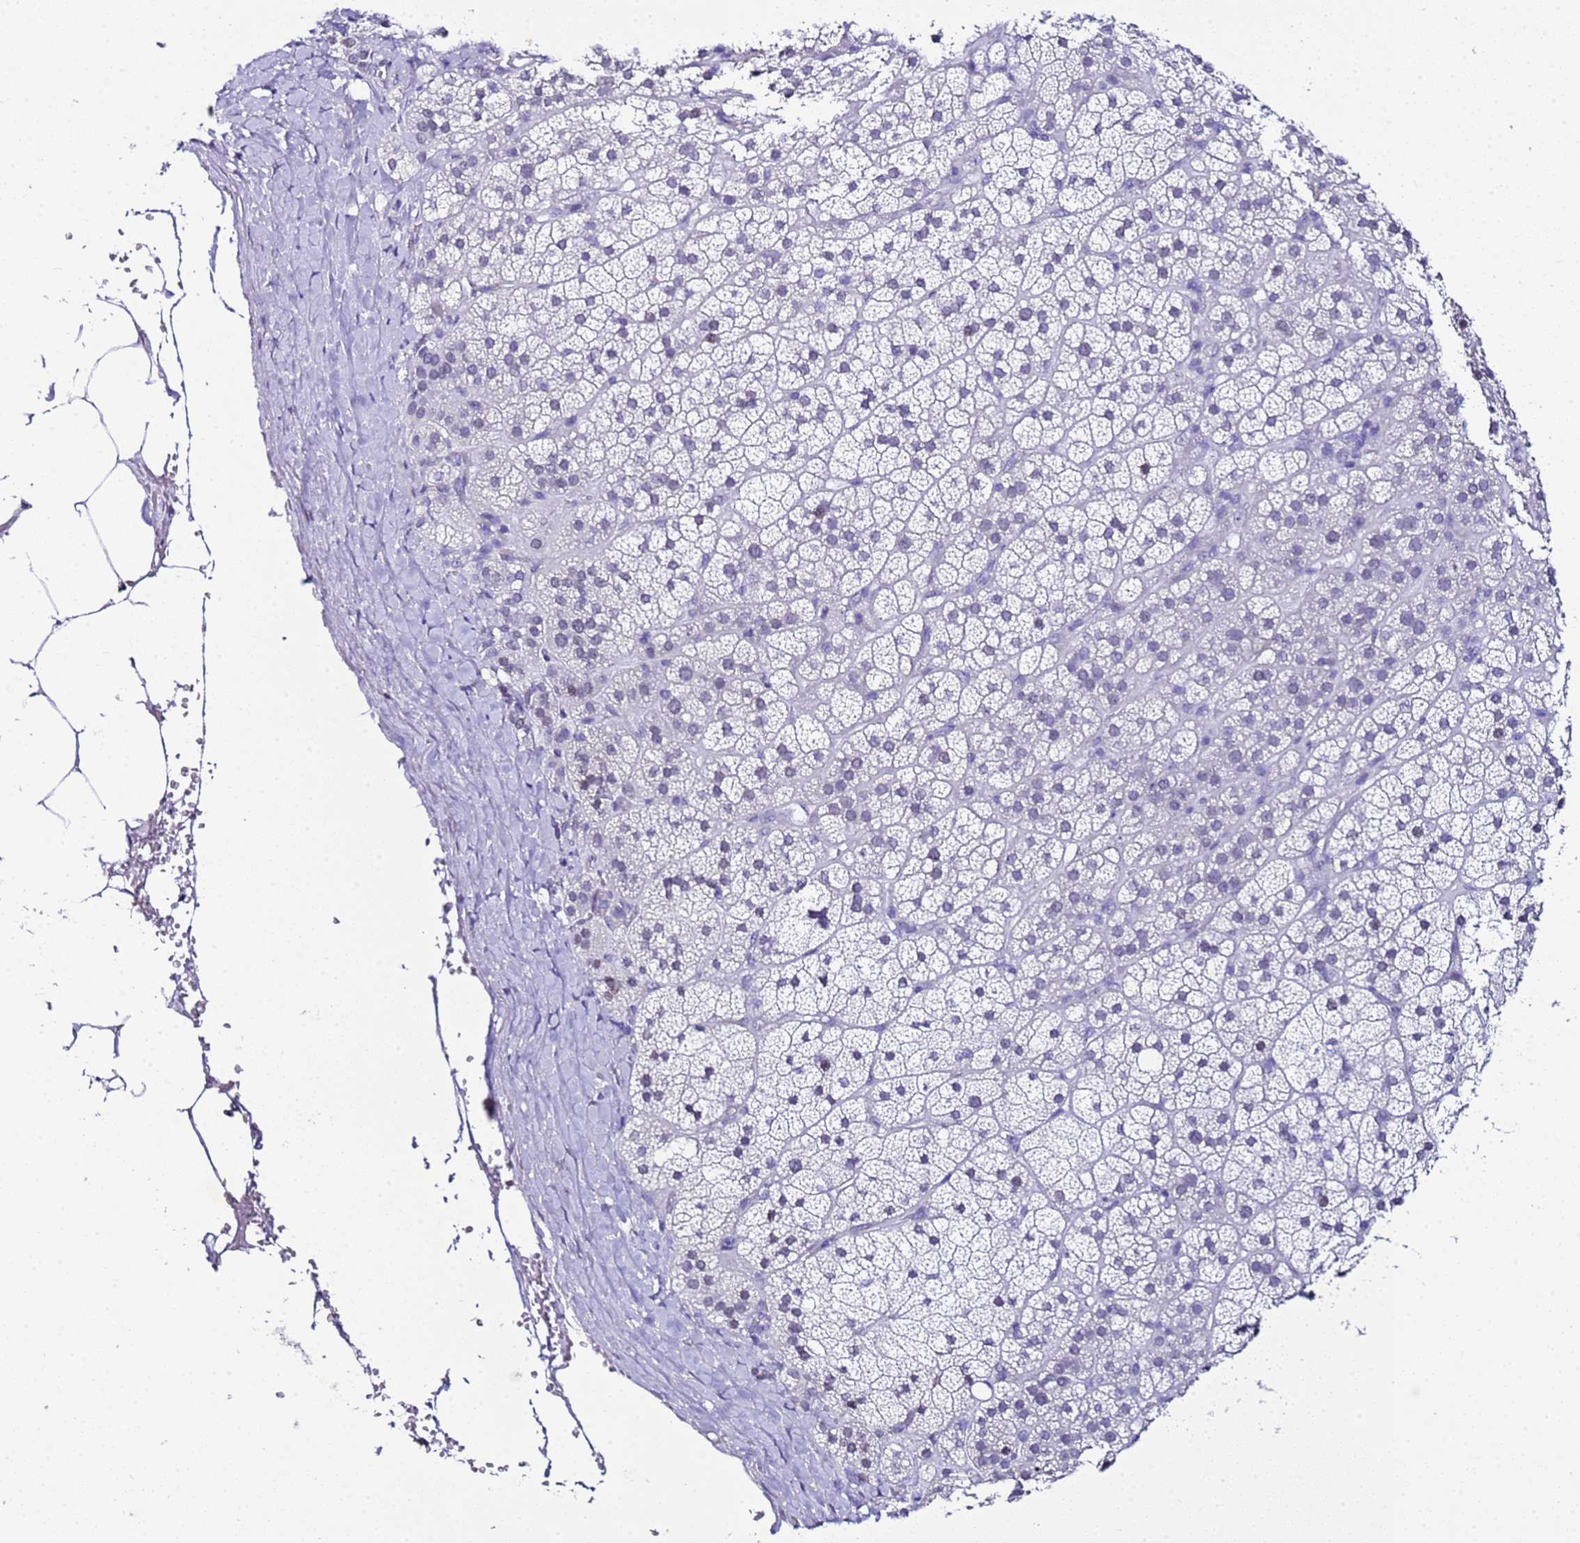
{"staining": {"intensity": "negative", "quantity": "none", "location": "none"}, "tissue": "adrenal gland", "cell_type": "Glandular cells", "image_type": "normal", "snomed": [{"axis": "morphology", "description": "Normal tissue, NOS"}, {"axis": "topography", "description": "Adrenal gland"}], "caption": "Protein analysis of normal adrenal gland shows no significant expression in glandular cells.", "gene": "BCL7A", "patient": {"sex": "female", "age": 70}}